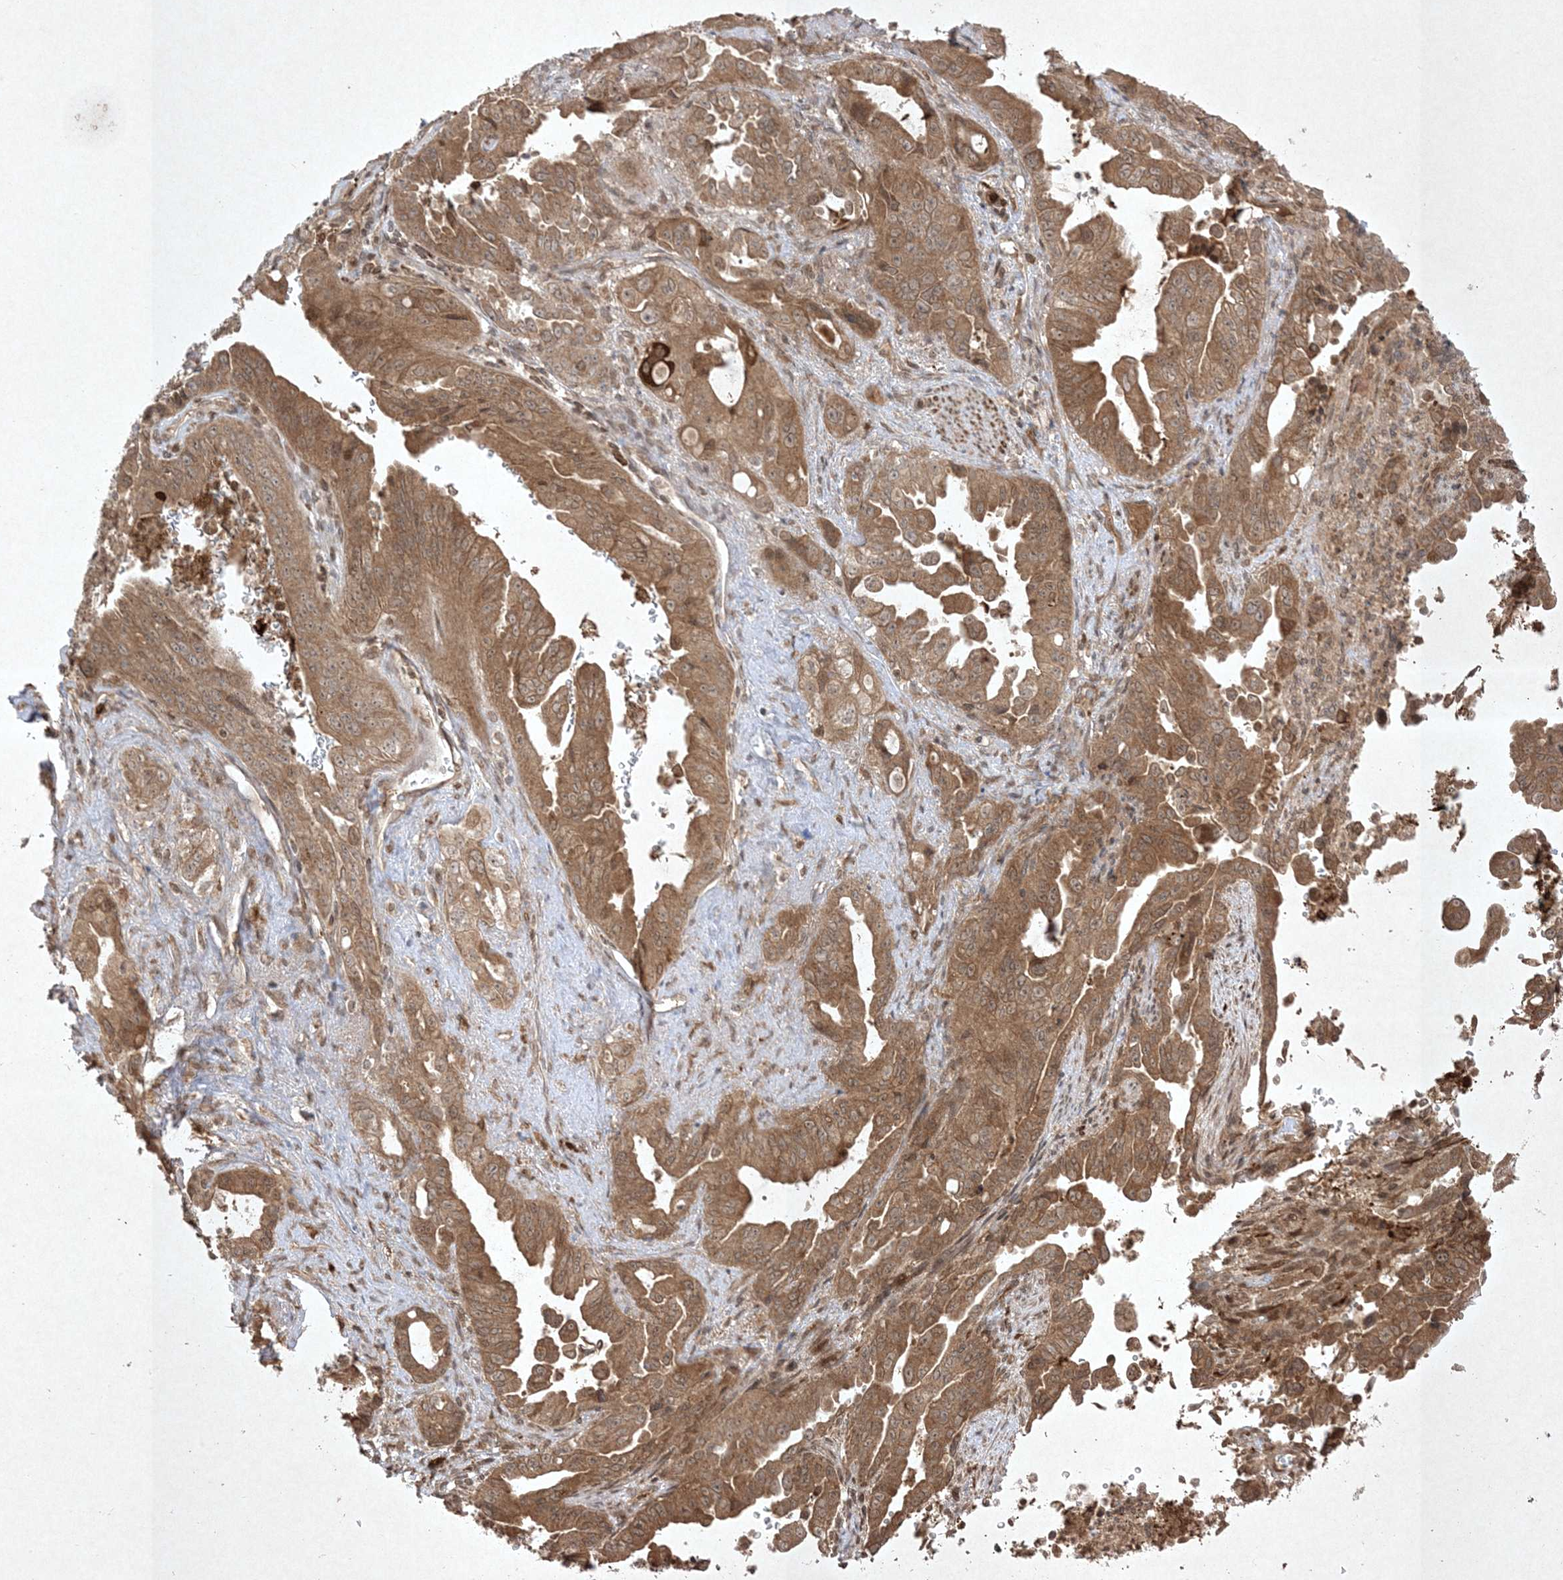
{"staining": {"intensity": "moderate", "quantity": ">75%", "location": "cytoplasmic/membranous"}, "tissue": "pancreatic cancer", "cell_type": "Tumor cells", "image_type": "cancer", "snomed": [{"axis": "morphology", "description": "Adenocarcinoma, NOS"}, {"axis": "topography", "description": "Pancreas"}], "caption": "This histopathology image reveals IHC staining of pancreatic cancer, with medium moderate cytoplasmic/membranous positivity in about >75% of tumor cells.", "gene": "PTK6", "patient": {"sex": "male", "age": 70}}